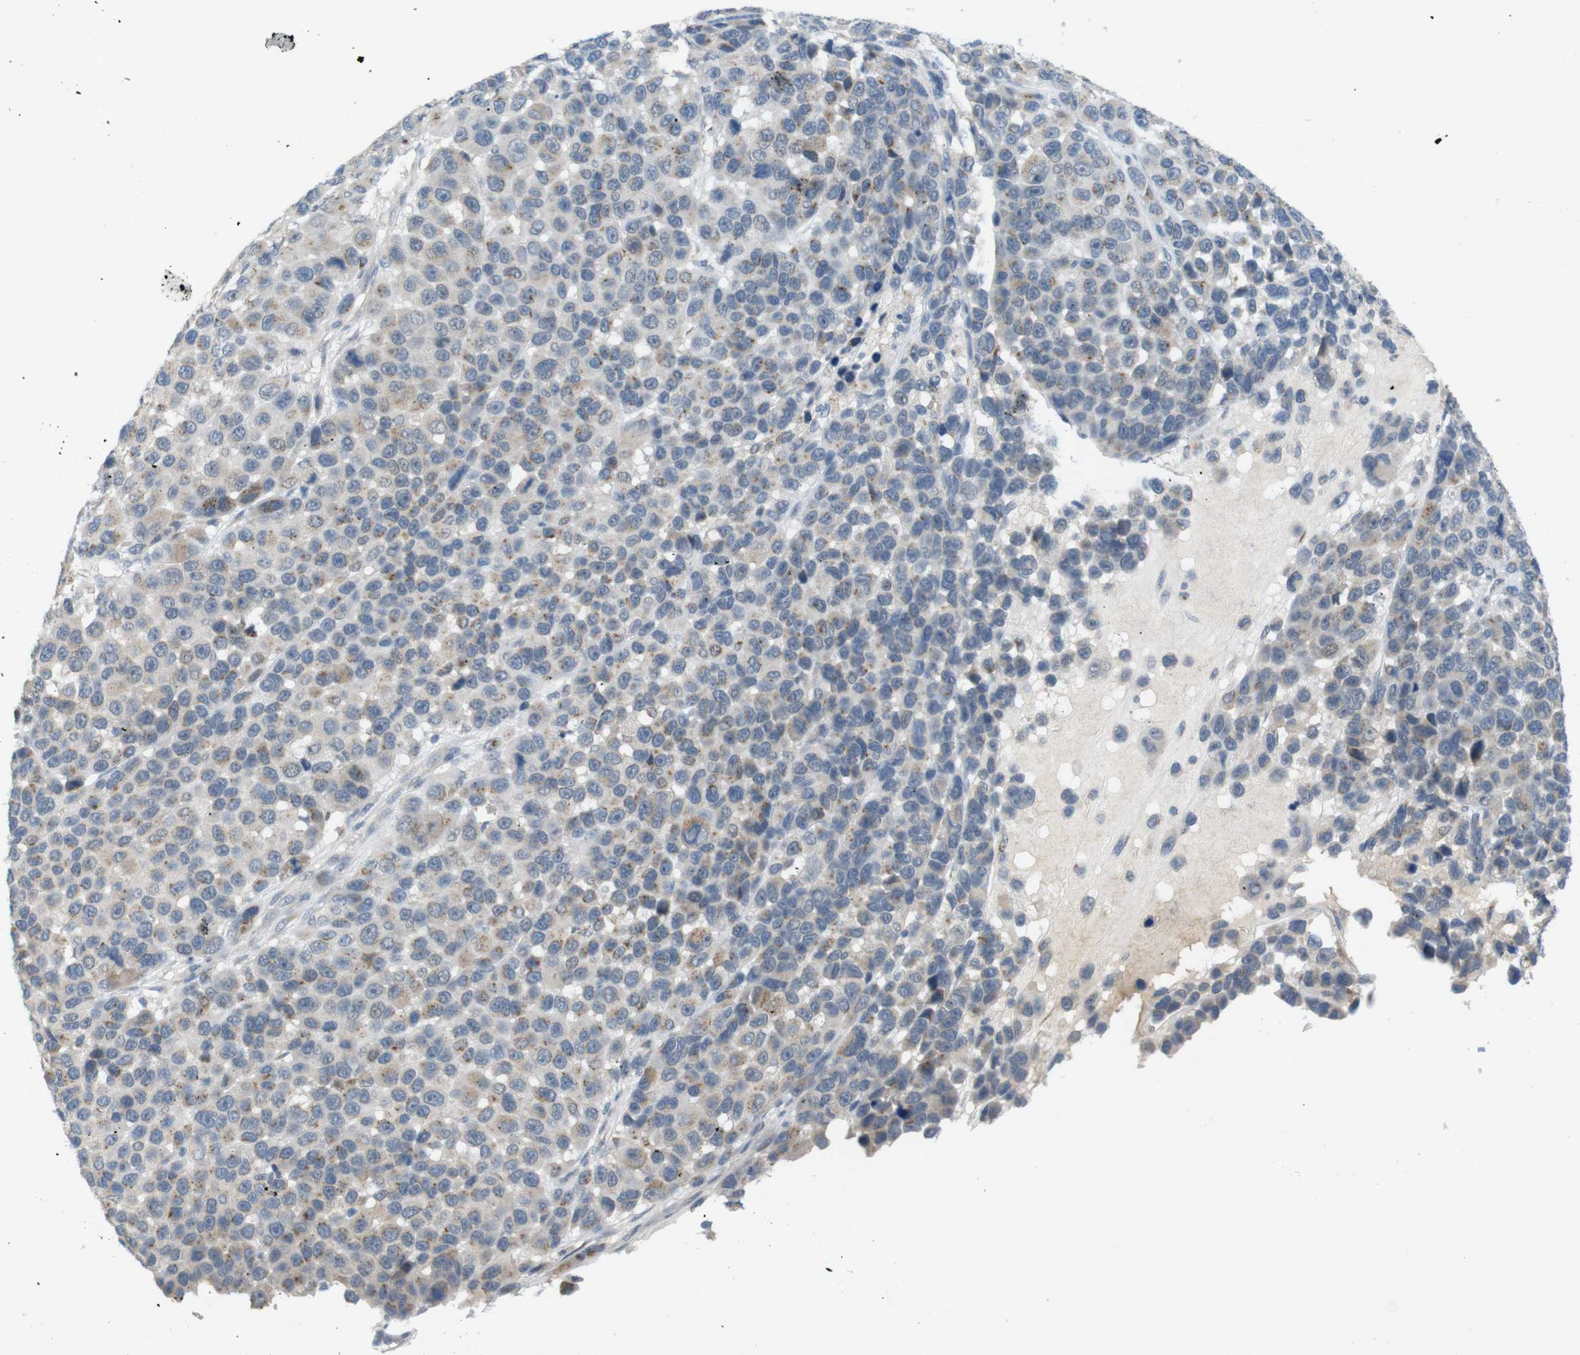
{"staining": {"intensity": "weak", "quantity": "25%-75%", "location": "cytoplasmic/membranous"}, "tissue": "melanoma", "cell_type": "Tumor cells", "image_type": "cancer", "snomed": [{"axis": "morphology", "description": "Malignant melanoma, NOS"}, {"axis": "topography", "description": "Skin"}], "caption": "High-power microscopy captured an IHC micrograph of melanoma, revealing weak cytoplasmic/membranous positivity in approximately 25%-75% of tumor cells.", "gene": "YIPF3", "patient": {"sex": "male", "age": 53}}